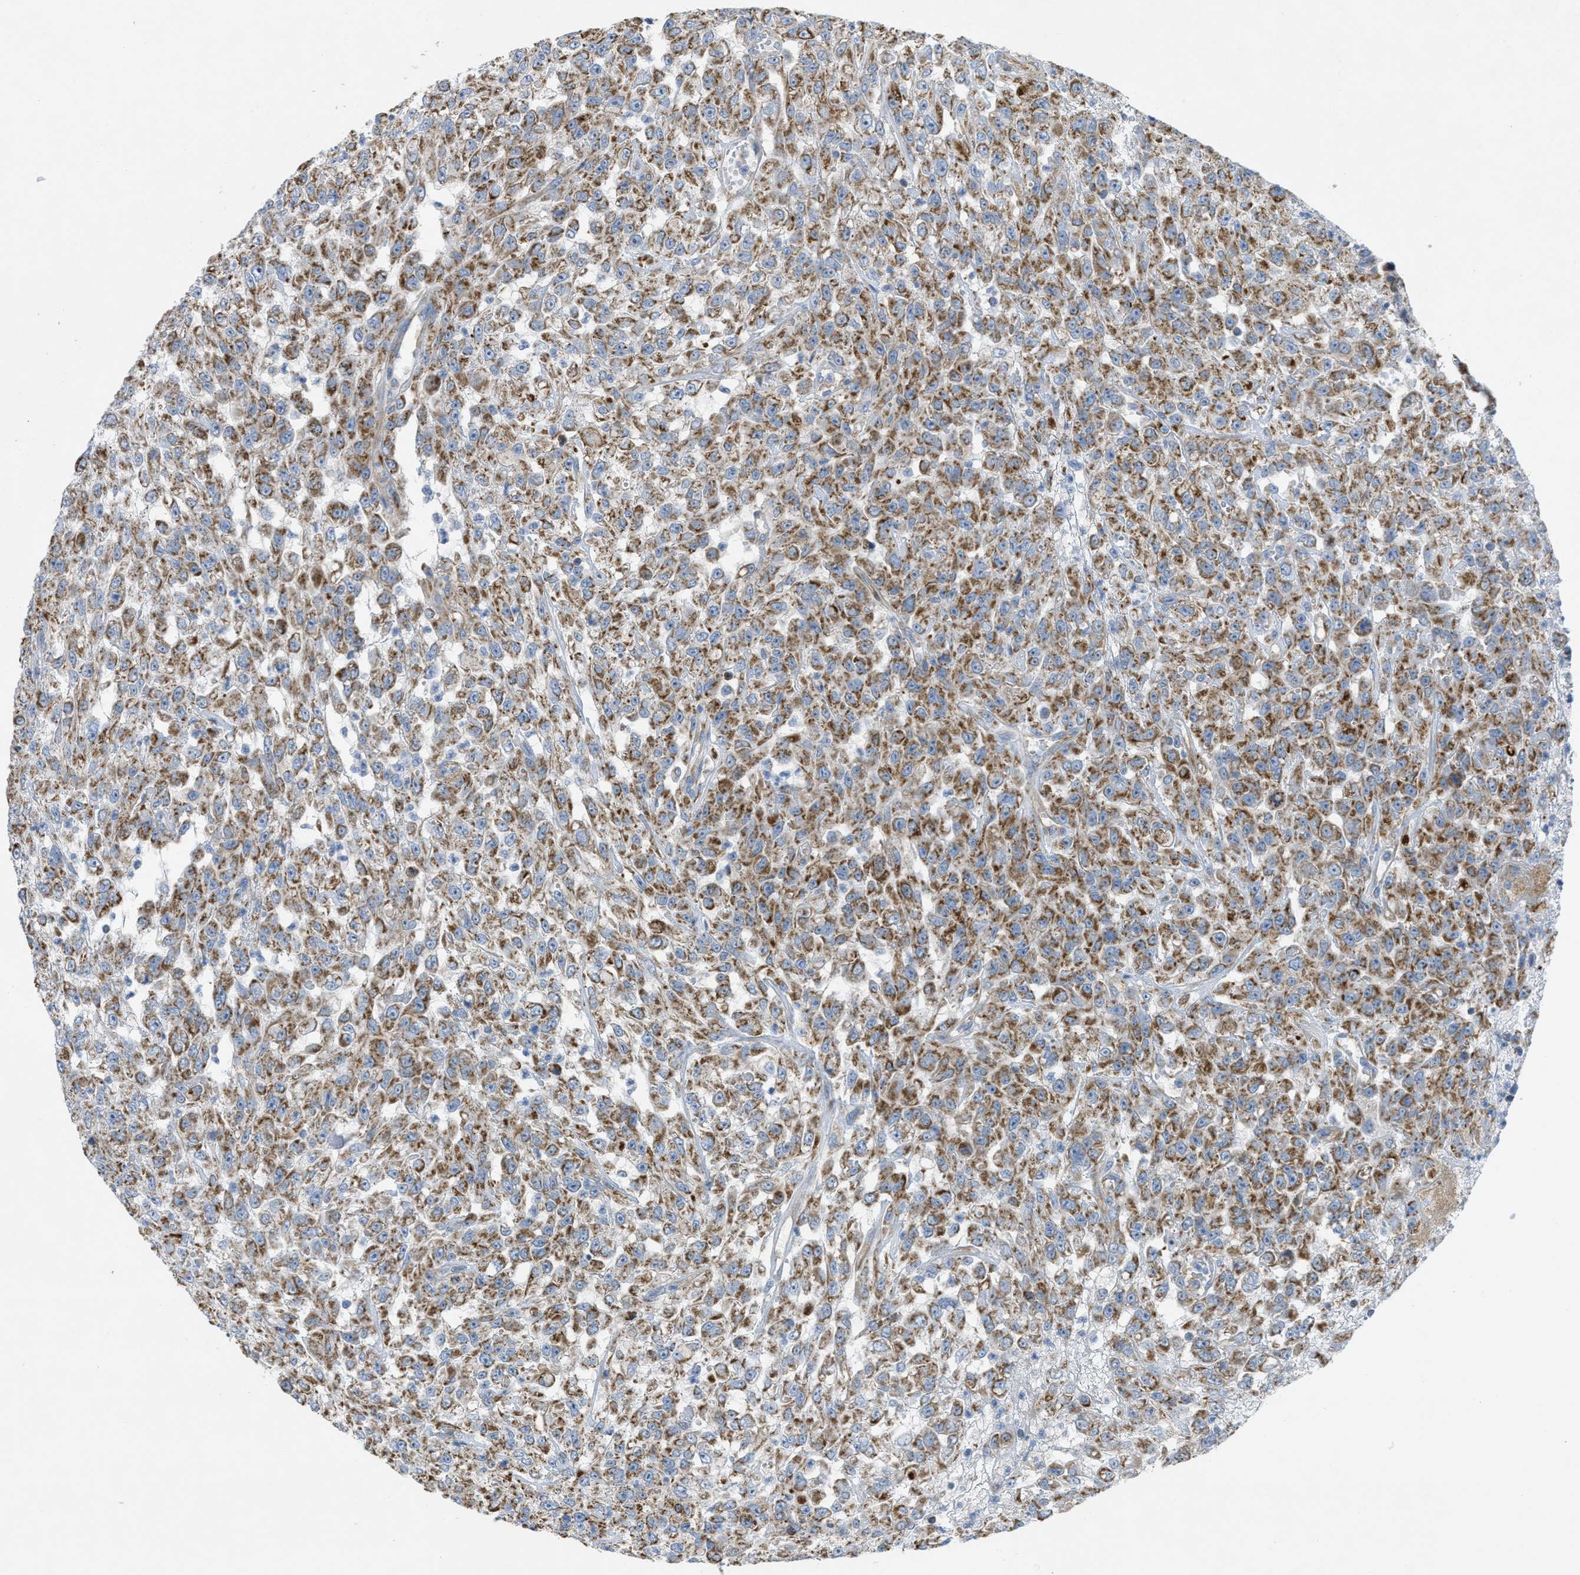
{"staining": {"intensity": "strong", "quantity": ">75%", "location": "cytoplasmic/membranous"}, "tissue": "urothelial cancer", "cell_type": "Tumor cells", "image_type": "cancer", "snomed": [{"axis": "morphology", "description": "Urothelial carcinoma, High grade"}, {"axis": "topography", "description": "Urinary bladder"}], "caption": "Immunohistochemical staining of human high-grade urothelial carcinoma displays strong cytoplasmic/membranous protein staining in about >75% of tumor cells.", "gene": "BTN3A1", "patient": {"sex": "male", "age": 46}}